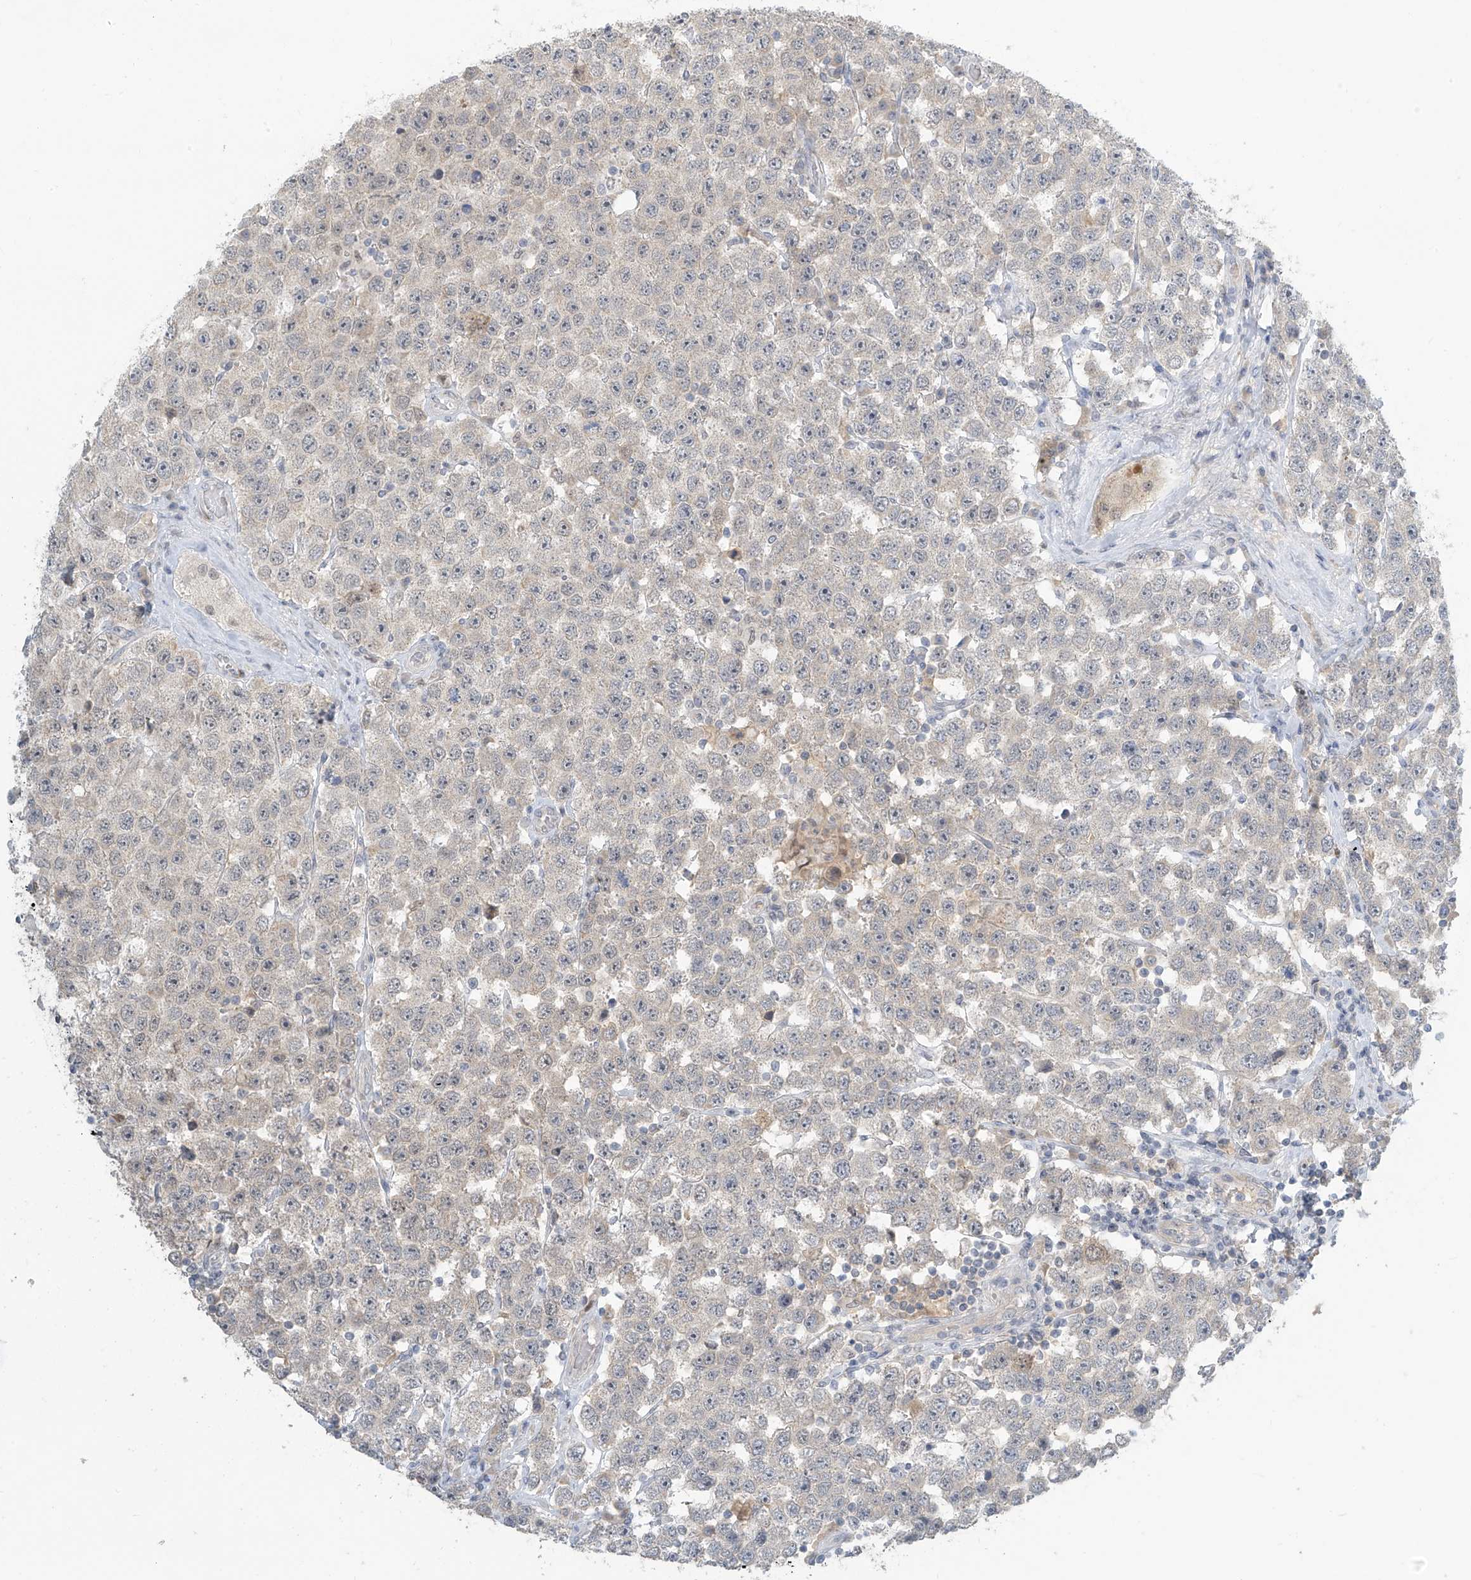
{"staining": {"intensity": "negative", "quantity": "none", "location": "none"}, "tissue": "testis cancer", "cell_type": "Tumor cells", "image_type": "cancer", "snomed": [{"axis": "morphology", "description": "Seminoma, NOS"}, {"axis": "topography", "description": "Testis"}], "caption": "A histopathology image of human testis cancer (seminoma) is negative for staining in tumor cells.", "gene": "METAP1D", "patient": {"sex": "male", "age": 28}}